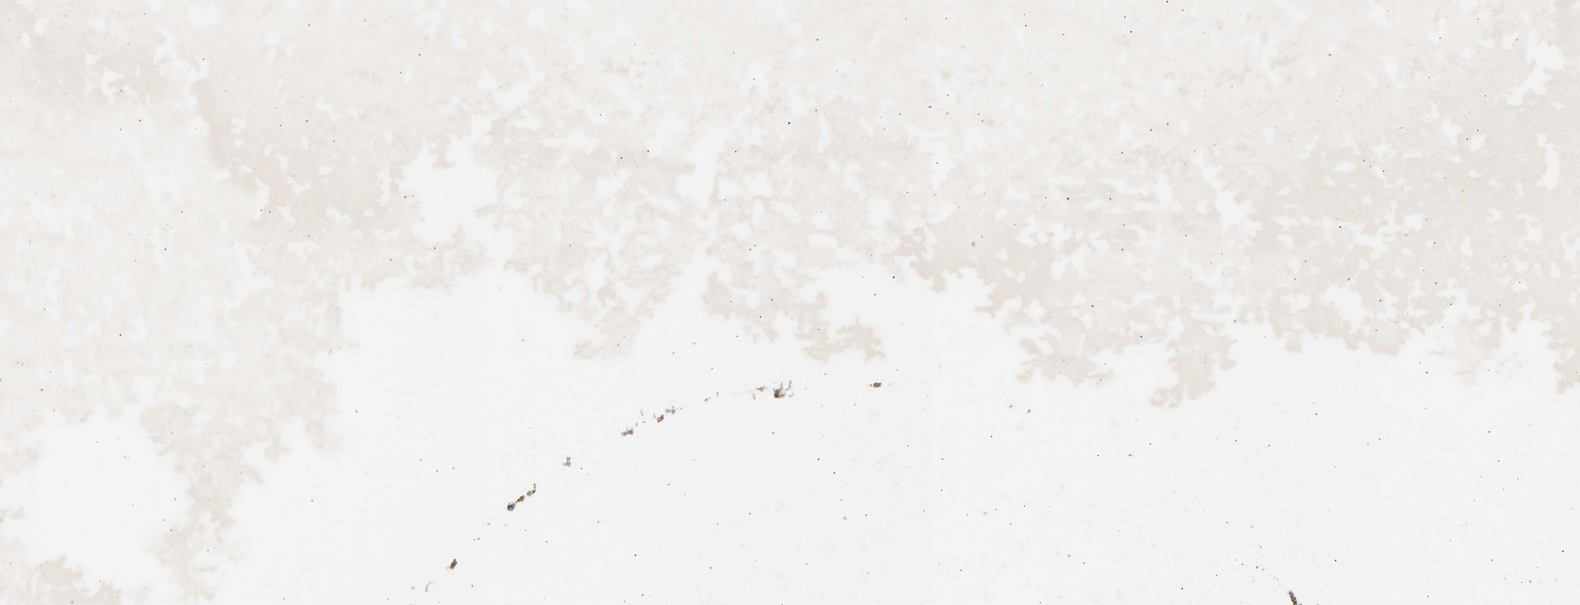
{"staining": {"intensity": "negative", "quantity": "none", "location": "none"}, "tissue": "caudate", "cell_type": "Glial cells", "image_type": "normal", "snomed": [{"axis": "morphology", "description": "Normal tissue, NOS"}, {"axis": "topography", "description": "Lateral ventricle wall"}], "caption": "Protein analysis of unremarkable caudate exhibits no significant staining in glial cells.", "gene": "GAS2L1", "patient": {"sex": "male", "age": 45}}